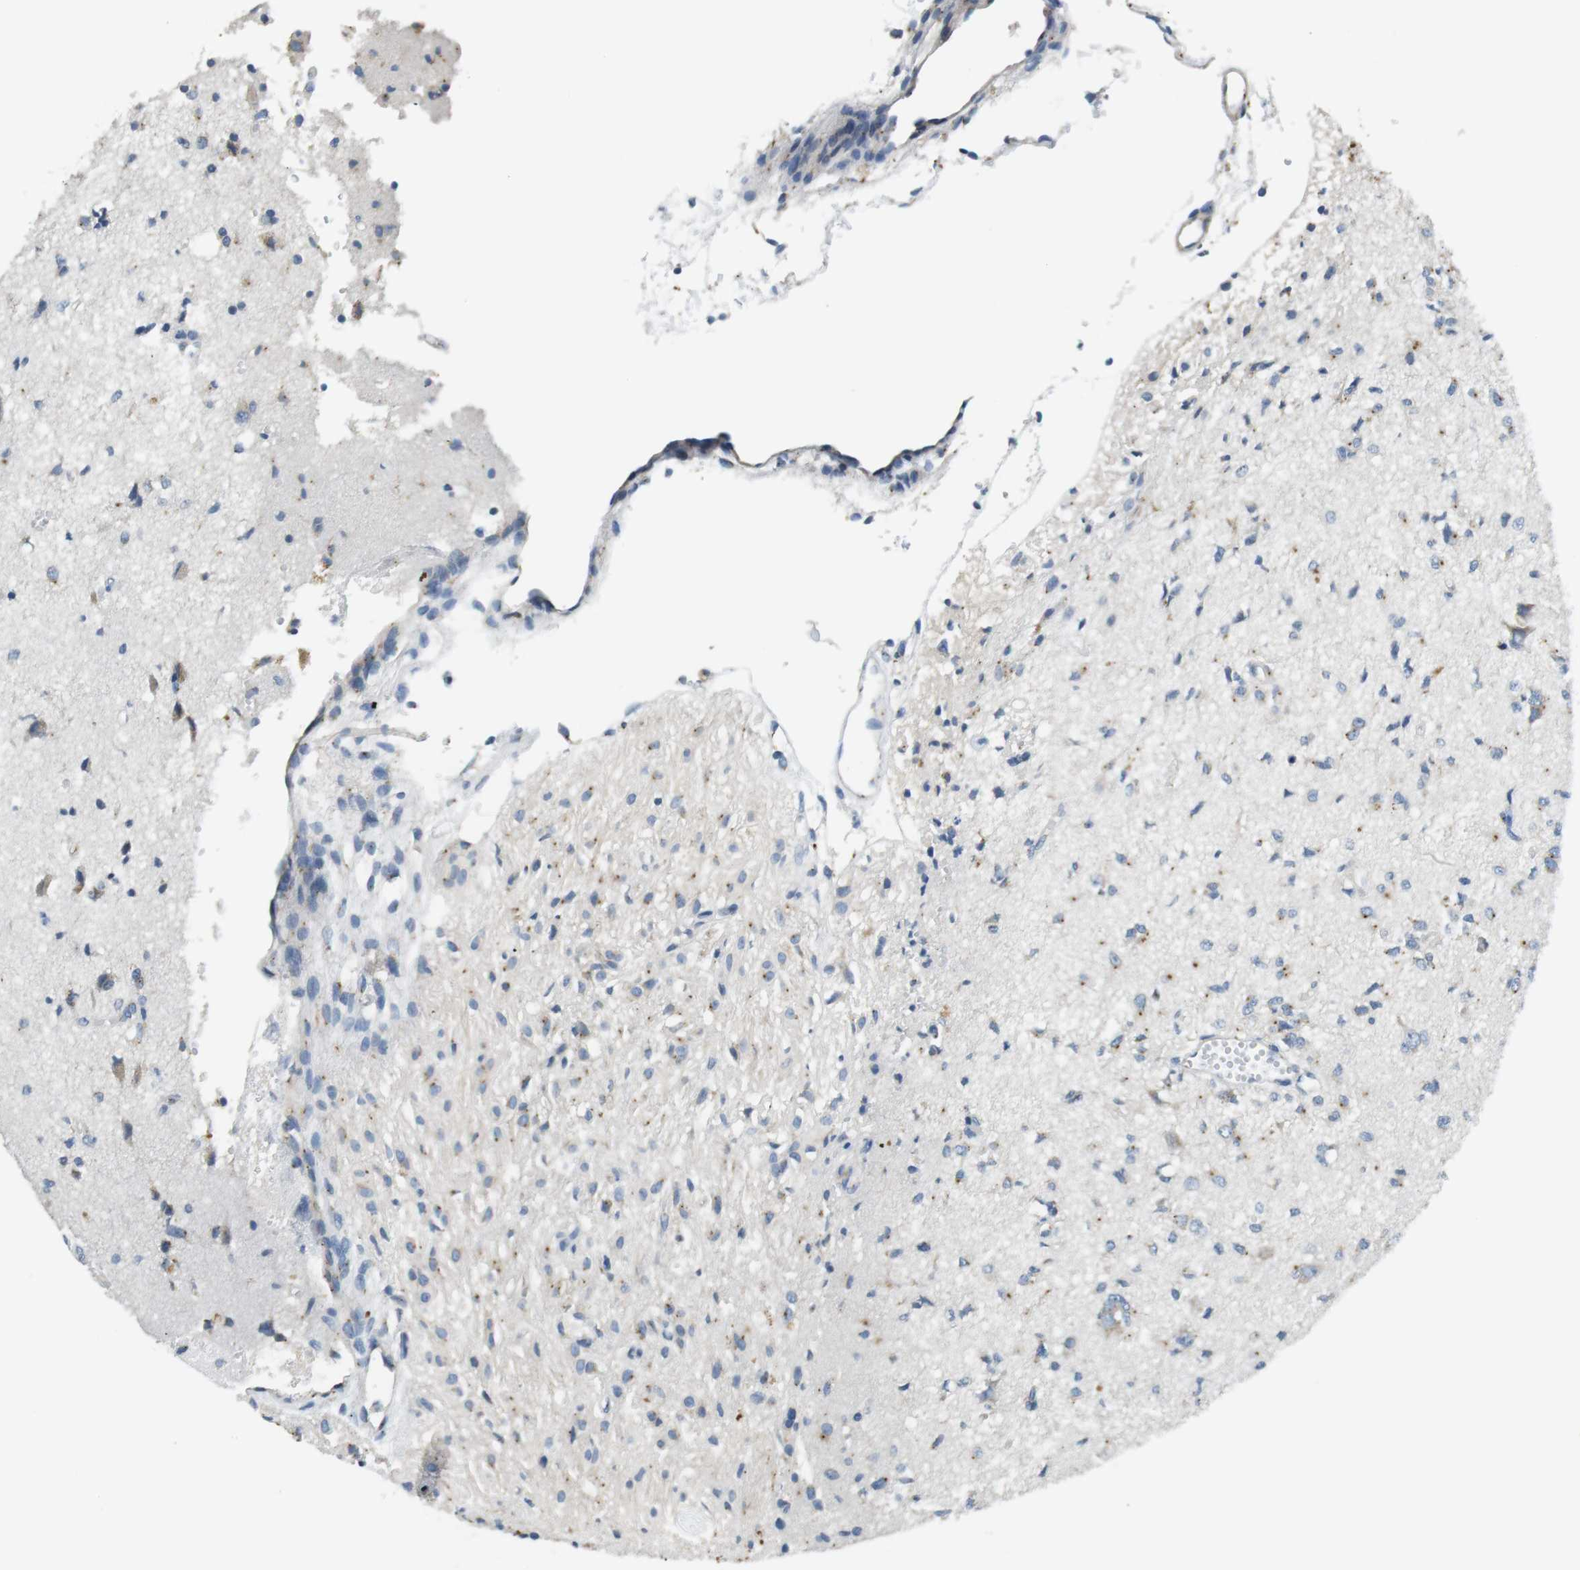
{"staining": {"intensity": "weak", "quantity": "<25%", "location": "cytoplasmic/membranous"}, "tissue": "glioma", "cell_type": "Tumor cells", "image_type": "cancer", "snomed": [{"axis": "morphology", "description": "Glioma, malignant, High grade"}, {"axis": "topography", "description": "Brain"}], "caption": "Protein analysis of glioma shows no significant expression in tumor cells. (DAB (3,3'-diaminobenzidine) IHC with hematoxylin counter stain).", "gene": "UNC5CL", "patient": {"sex": "female", "age": 59}}